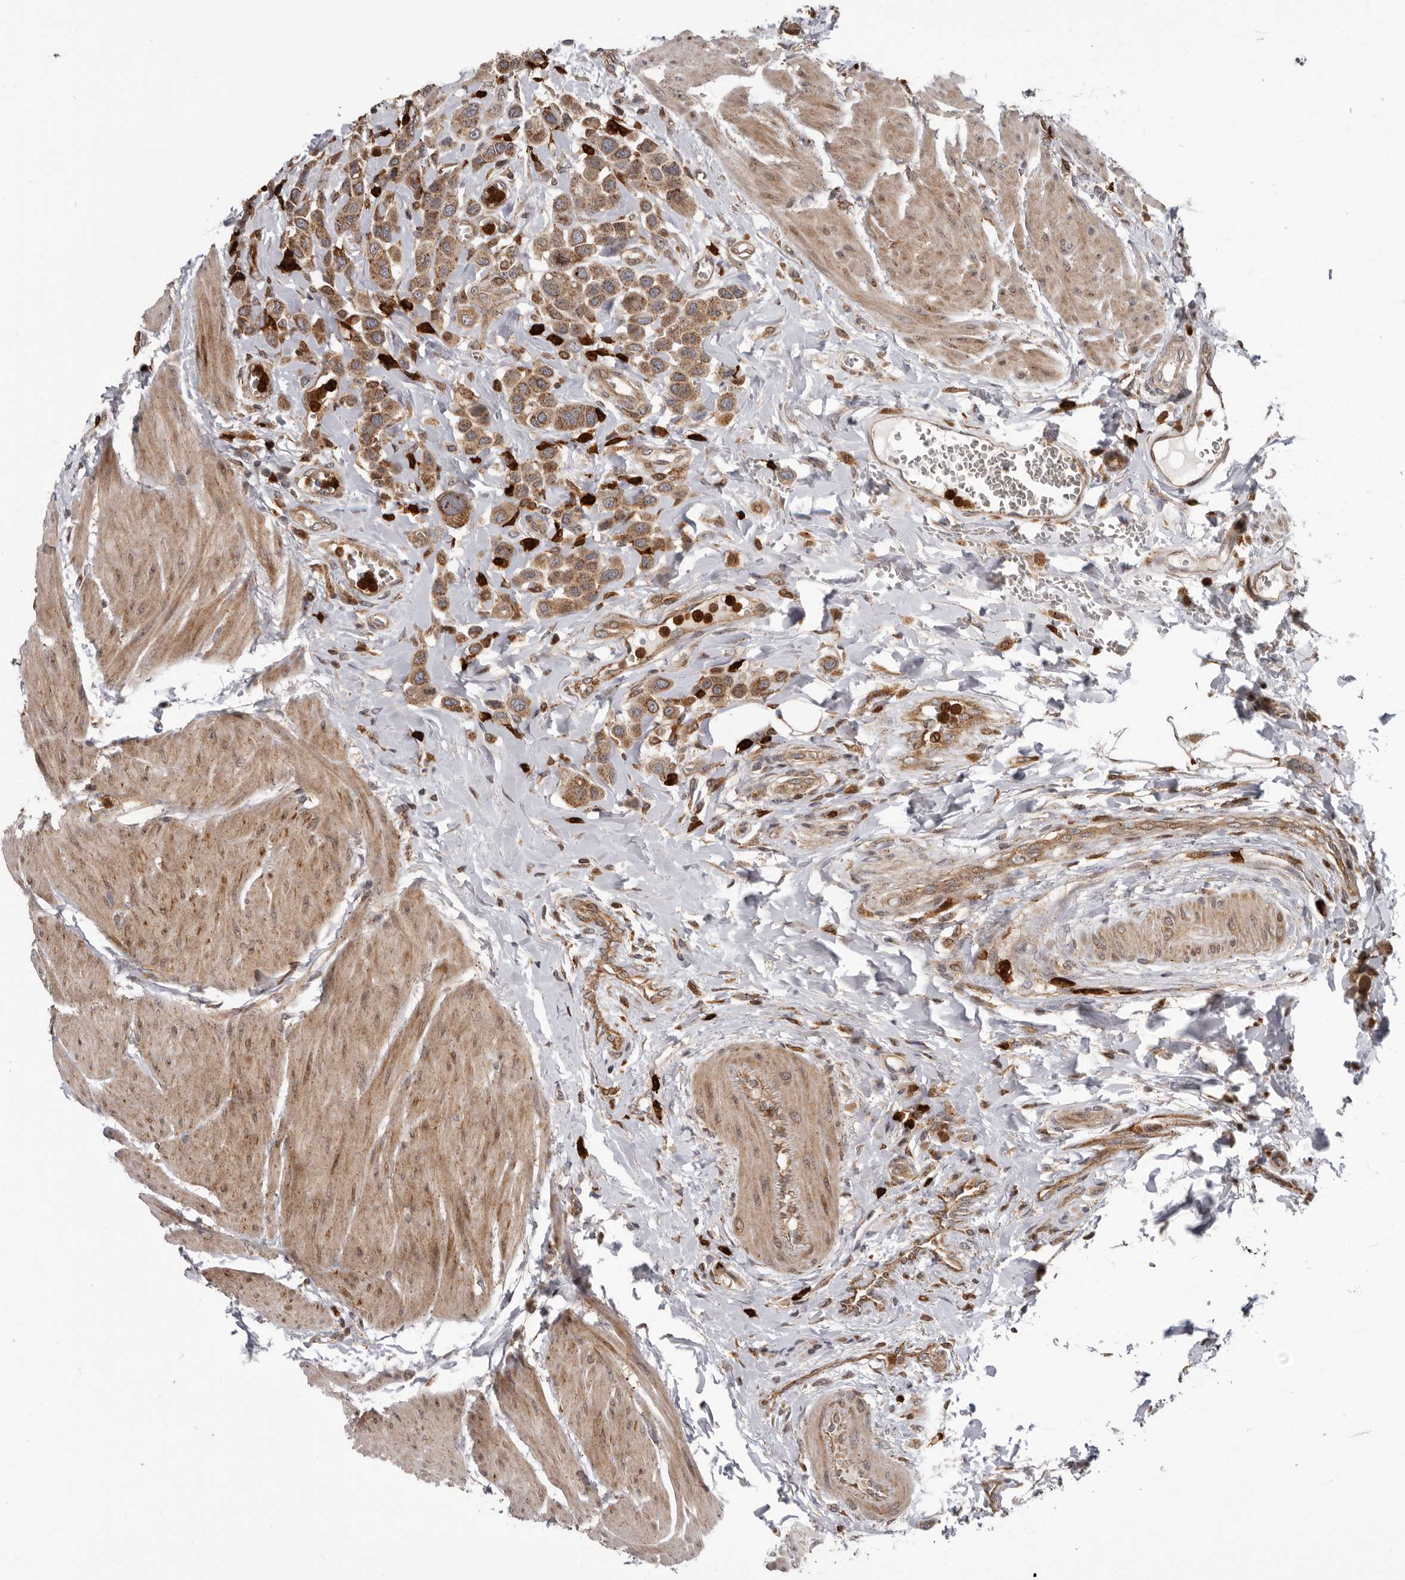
{"staining": {"intensity": "moderate", "quantity": ">75%", "location": "cytoplasmic/membranous"}, "tissue": "urothelial cancer", "cell_type": "Tumor cells", "image_type": "cancer", "snomed": [{"axis": "morphology", "description": "Urothelial carcinoma, High grade"}, {"axis": "topography", "description": "Urinary bladder"}], "caption": "Urothelial cancer tissue demonstrates moderate cytoplasmic/membranous staining in approximately >75% of tumor cells, visualized by immunohistochemistry.", "gene": "FGFR4", "patient": {"sex": "male", "age": 50}}